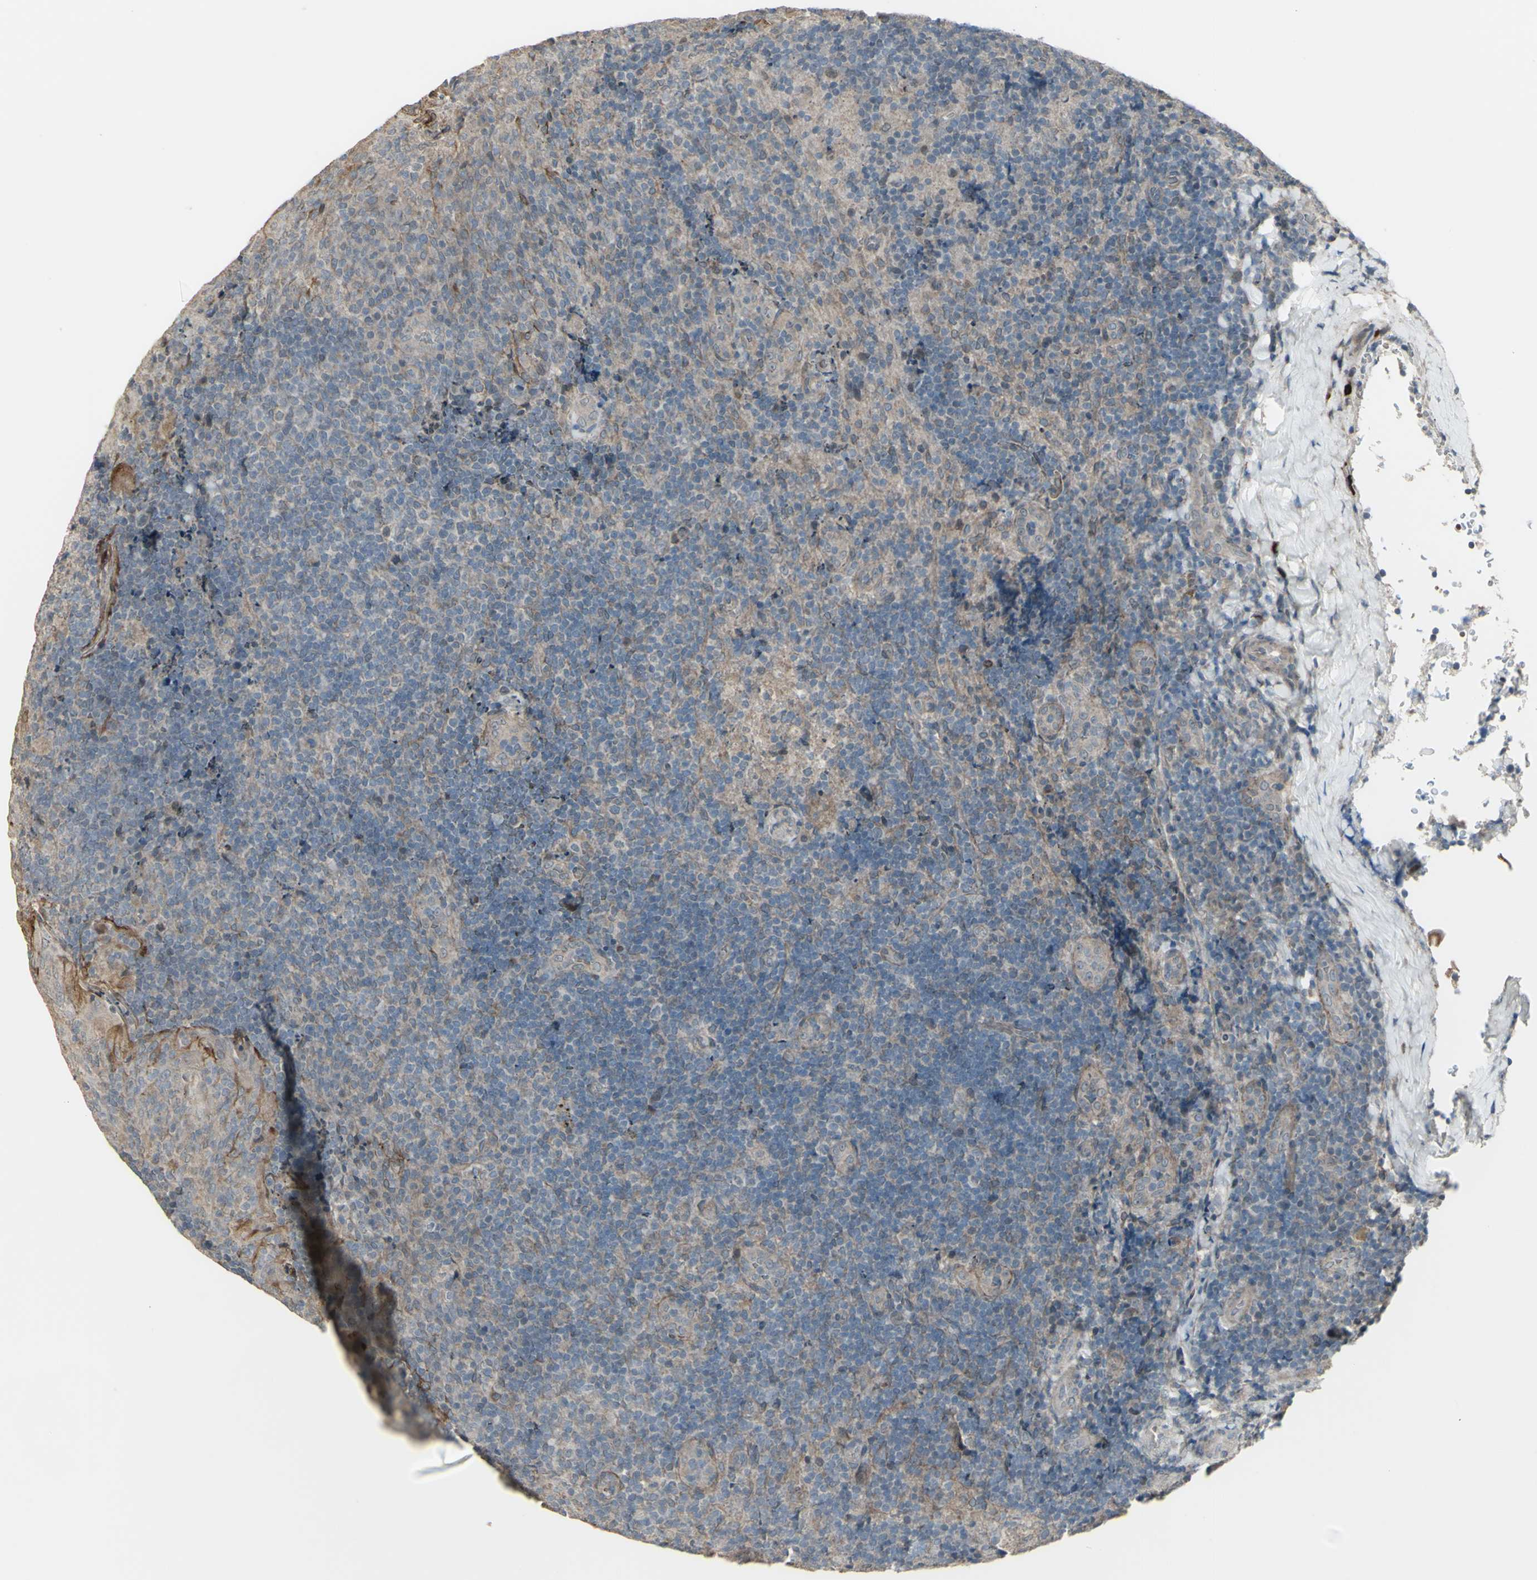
{"staining": {"intensity": "weak", "quantity": ">75%", "location": "cytoplasmic/membranous"}, "tissue": "tonsil", "cell_type": "Germinal center cells", "image_type": "normal", "snomed": [{"axis": "morphology", "description": "Normal tissue, NOS"}, {"axis": "topography", "description": "Tonsil"}], "caption": "Human tonsil stained with a brown dye displays weak cytoplasmic/membranous positive positivity in about >75% of germinal center cells.", "gene": "GRAMD1B", "patient": {"sex": "male", "age": 17}}